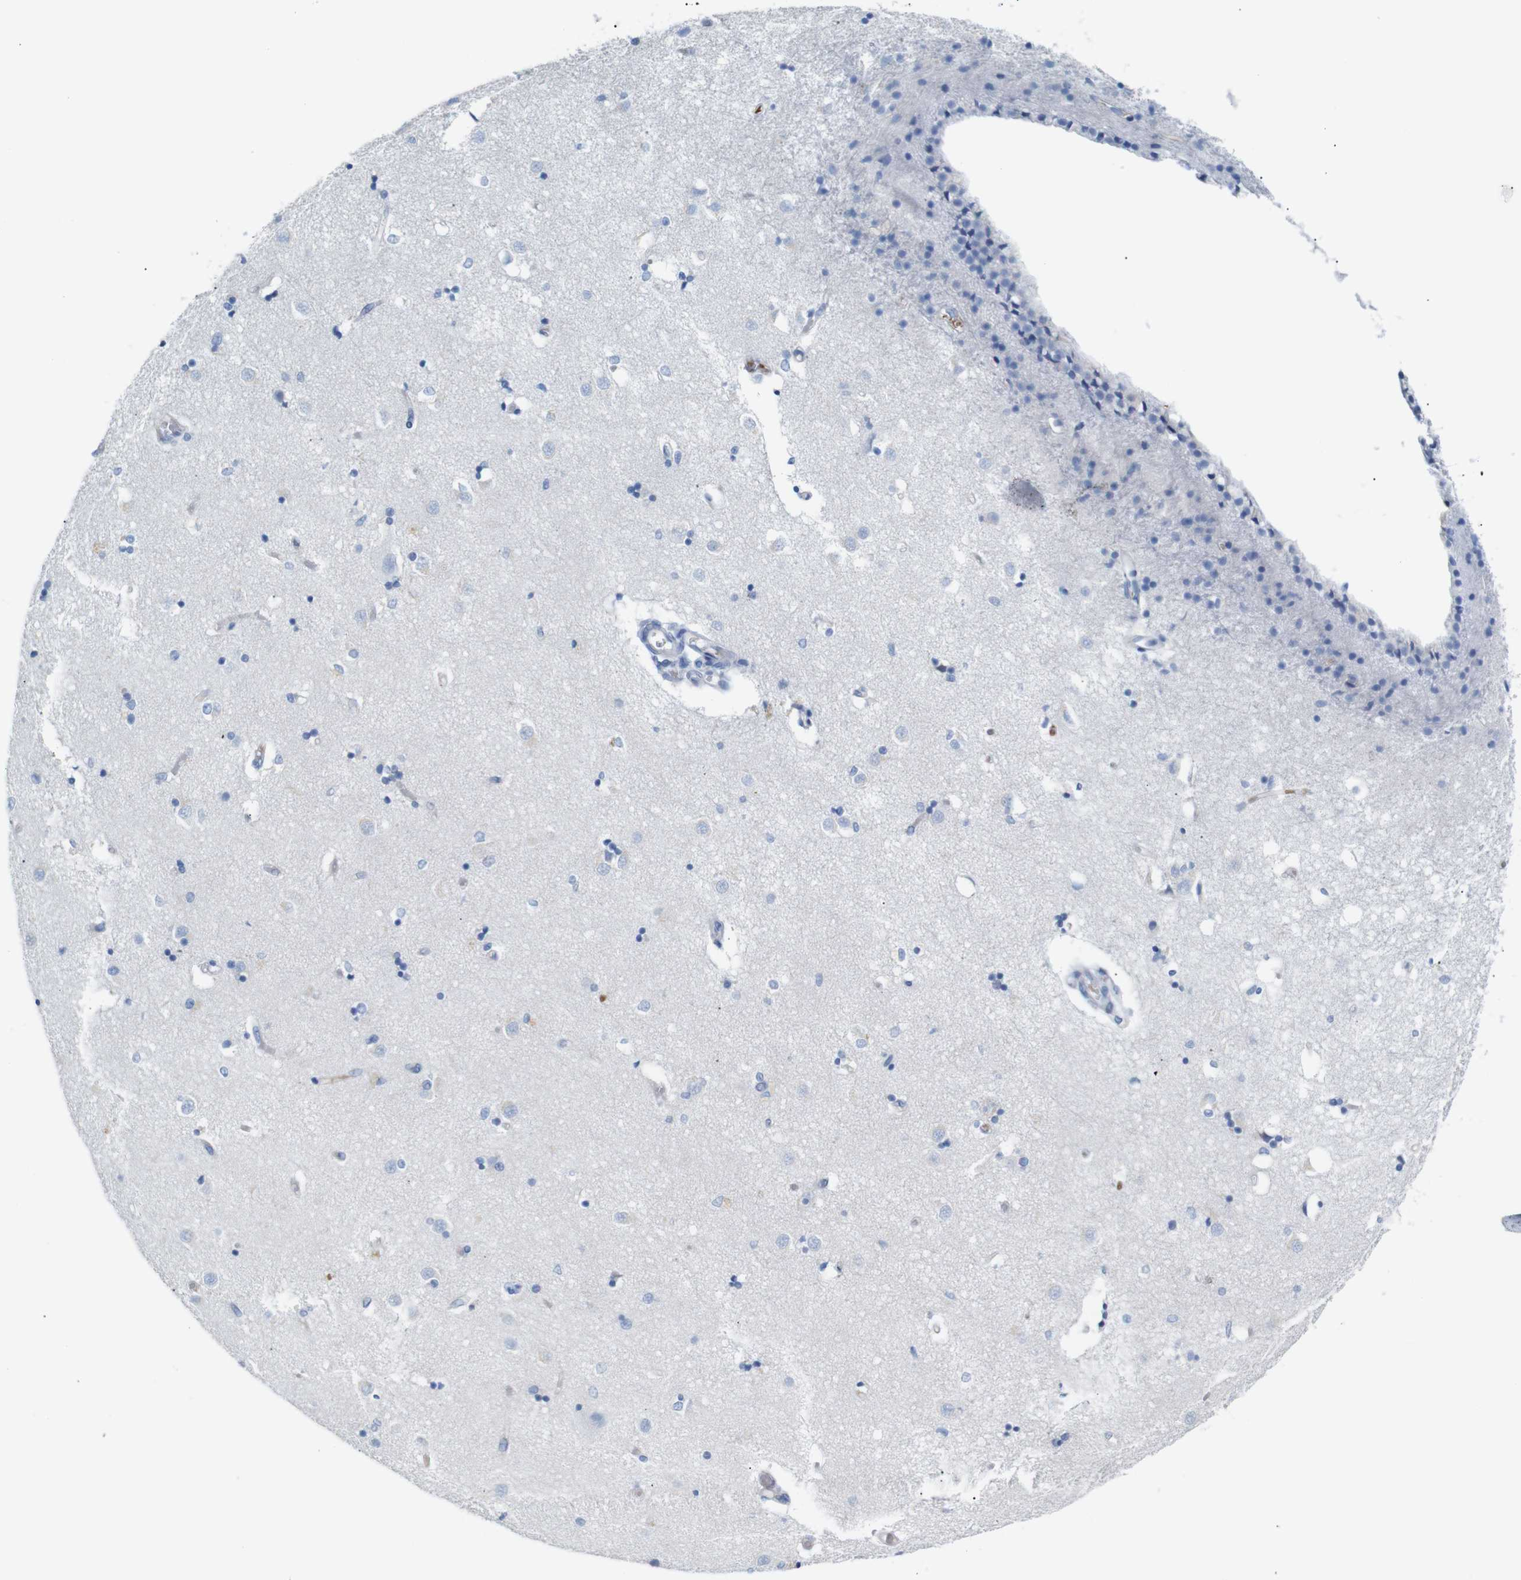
{"staining": {"intensity": "negative", "quantity": "none", "location": "none"}, "tissue": "caudate", "cell_type": "Glial cells", "image_type": "normal", "snomed": [{"axis": "morphology", "description": "Normal tissue, NOS"}, {"axis": "topography", "description": "Lateral ventricle wall"}], "caption": "IHC photomicrograph of unremarkable human caudate stained for a protein (brown), which reveals no positivity in glial cells.", "gene": "ERVMER34", "patient": {"sex": "female", "age": 54}}